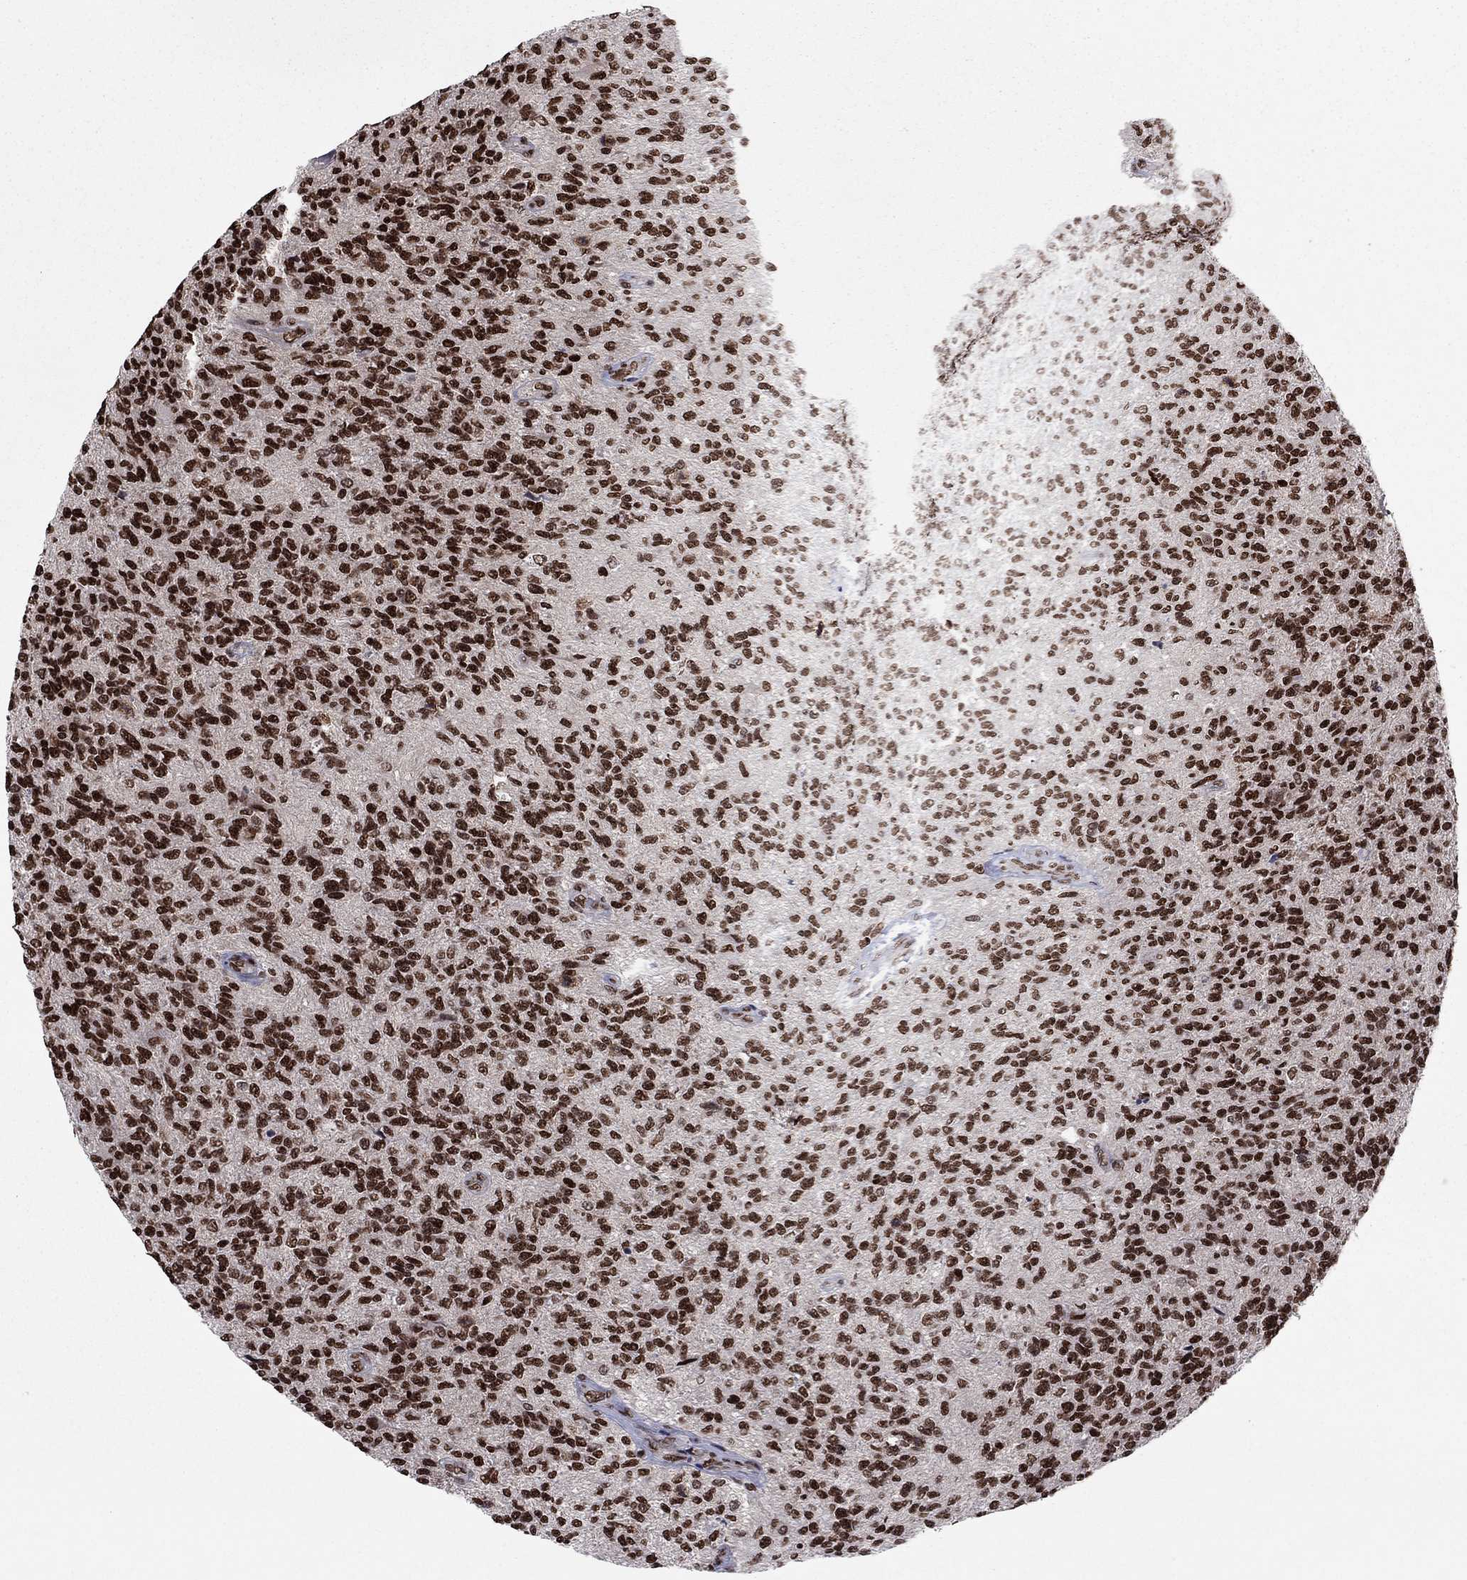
{"staining": {"intensity": "strong", "quantity": ">75%", "location": "nuclear"}, "tissue": "glioma", "cell_type": "Tumor cells", "image_type": "cancer", "snomed": [{"axis": "morphology", "description": "Glioma, malignant, High grade"}, {"axis": "topography", "description": "Brain"}], "caption": "Immunohistochemical staining of glioma demonstrates strong nuclear protein staining in about >75% of tumor cells.", "gene": "USP54", "patient": {"sex": "male", "age": 56}}